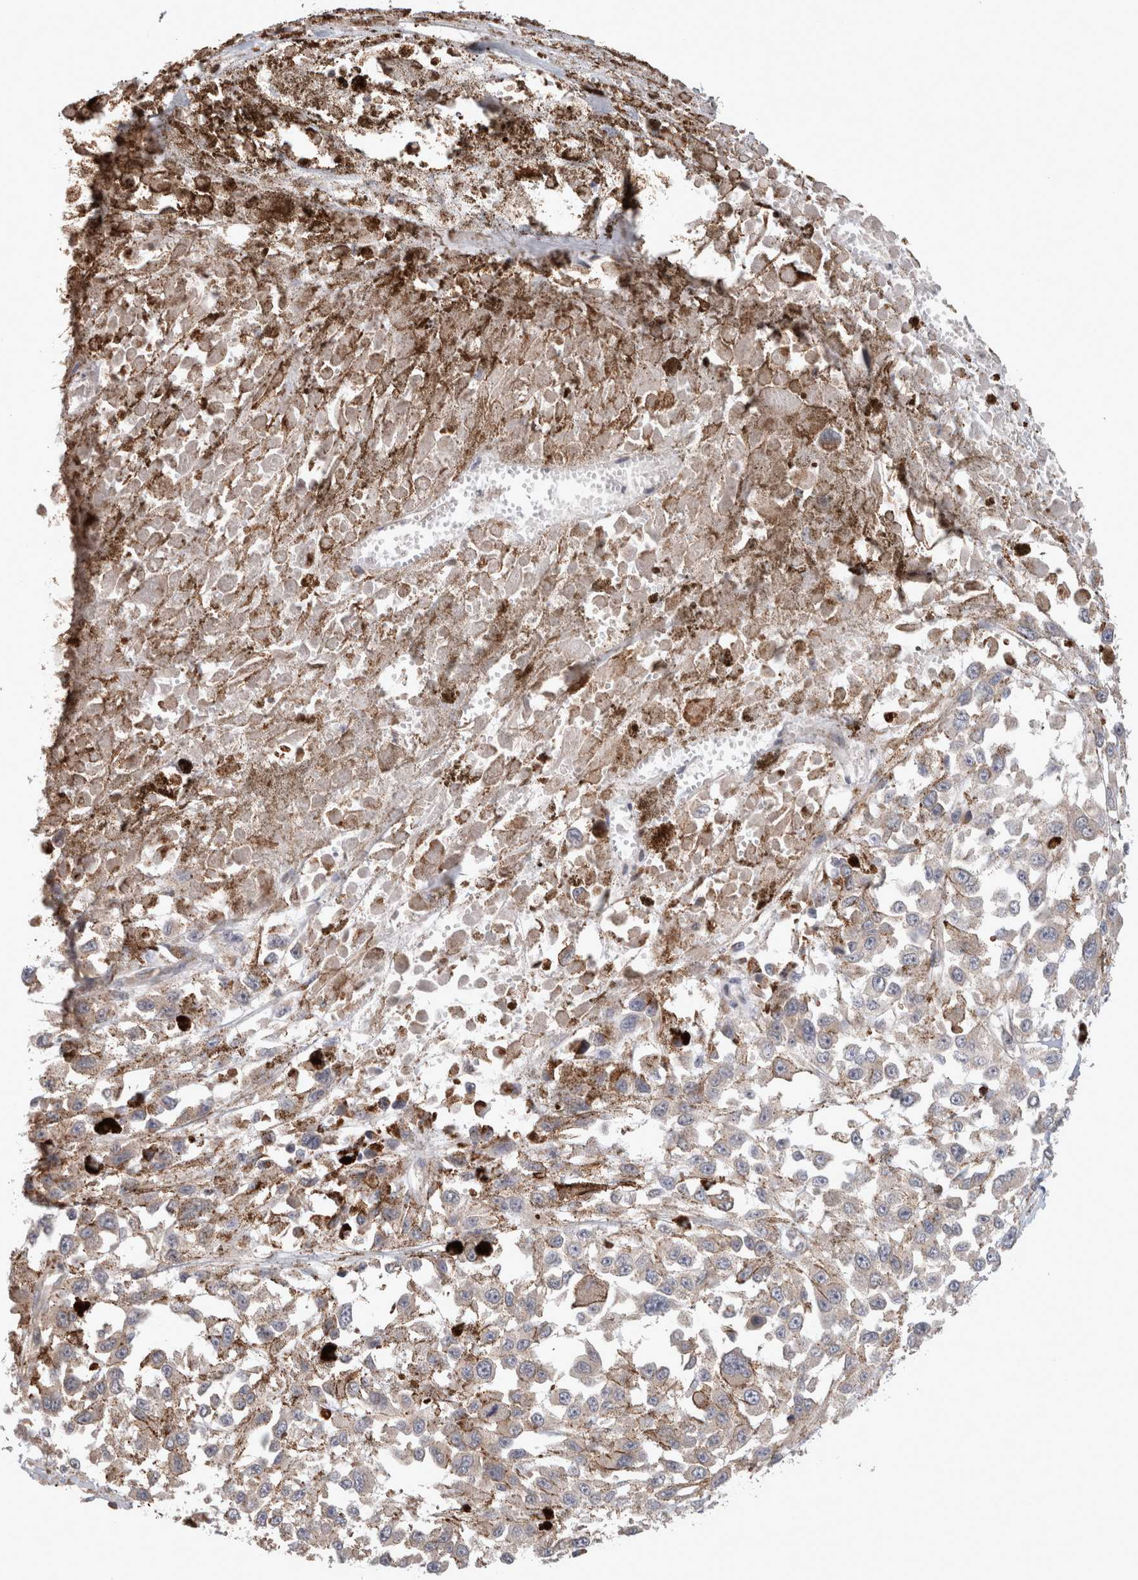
{"staining": {"intensity": "negative", "quantity": "none", "location": "none"}, "tissue": "melanoma", "cell_type": "Tumor cells", "image_type": "cancer", "snomed": [{"axis": "morphology", "description": "Malignant melanoma, Metastatic site"}, {"axis": "topography", "description": "Lymph node"}], "caption": "IHC photomicrograph of neoplastic tissue: malignant melanoma (metastatic site) stained with DAB shows no significant protein expression in tumor cells.", "gene": "HROB", "patient": {"sex": "male", "age": 59}}